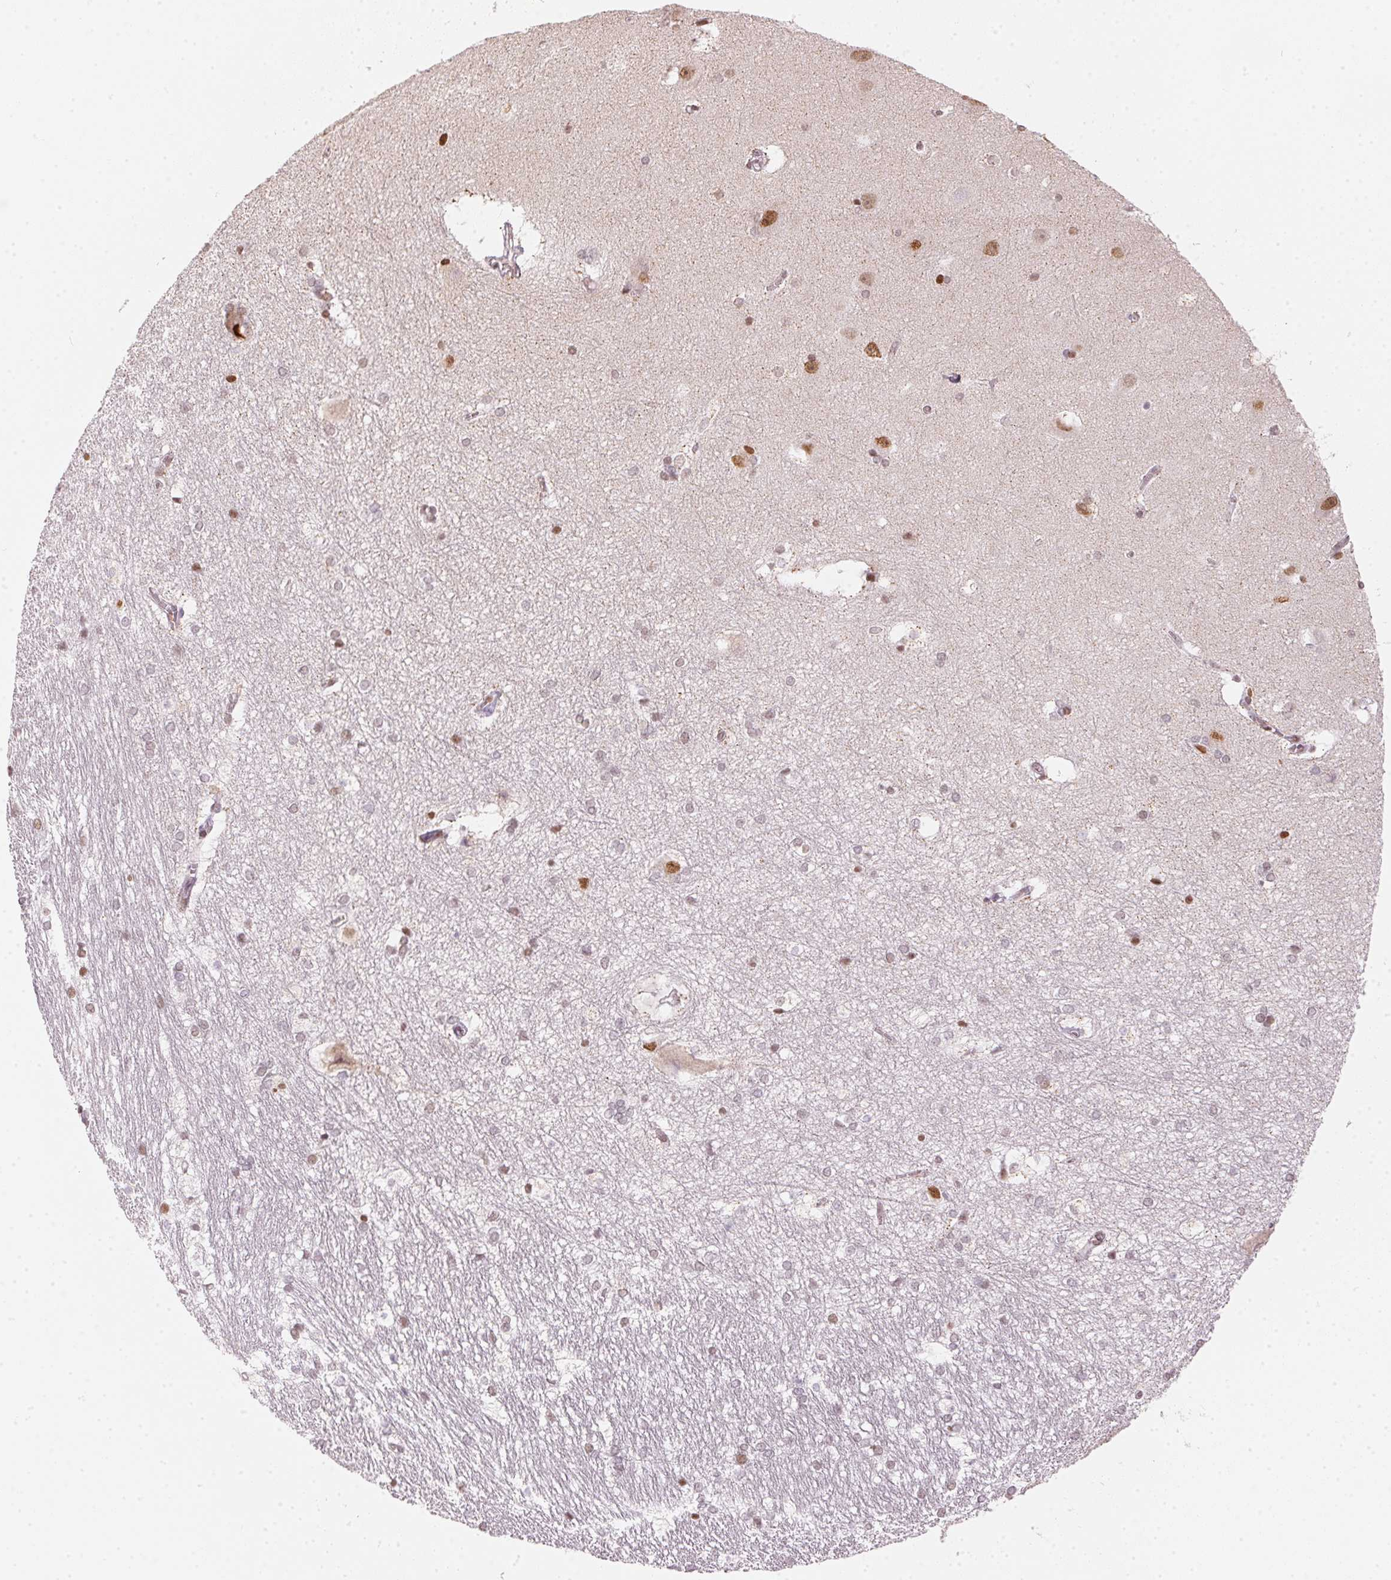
{"staining": {"intensity": "moderate", "quantity": "<25%", "location": "nuclear"}, "tissue": "hippocampus", "cell_type": "Glial cells", "image_type": "normal", "snomed": [{"axis": "morphology", "description": "Normal tissue, NOS"}, {"axis": "topography", "description": "Cerebral cortex"}, {"axis": "topography", "description": "Hippocampus"}], "caption": "Immunohistochemistry (IHC) histopathology image of unremarkable human hippocampus stained for a protein (brown), which shows low levels of moderate nuclear staining in about <25% of glial cells.", "gene": "KAT6A", "patient": {"sex": "female", "age": 19}}